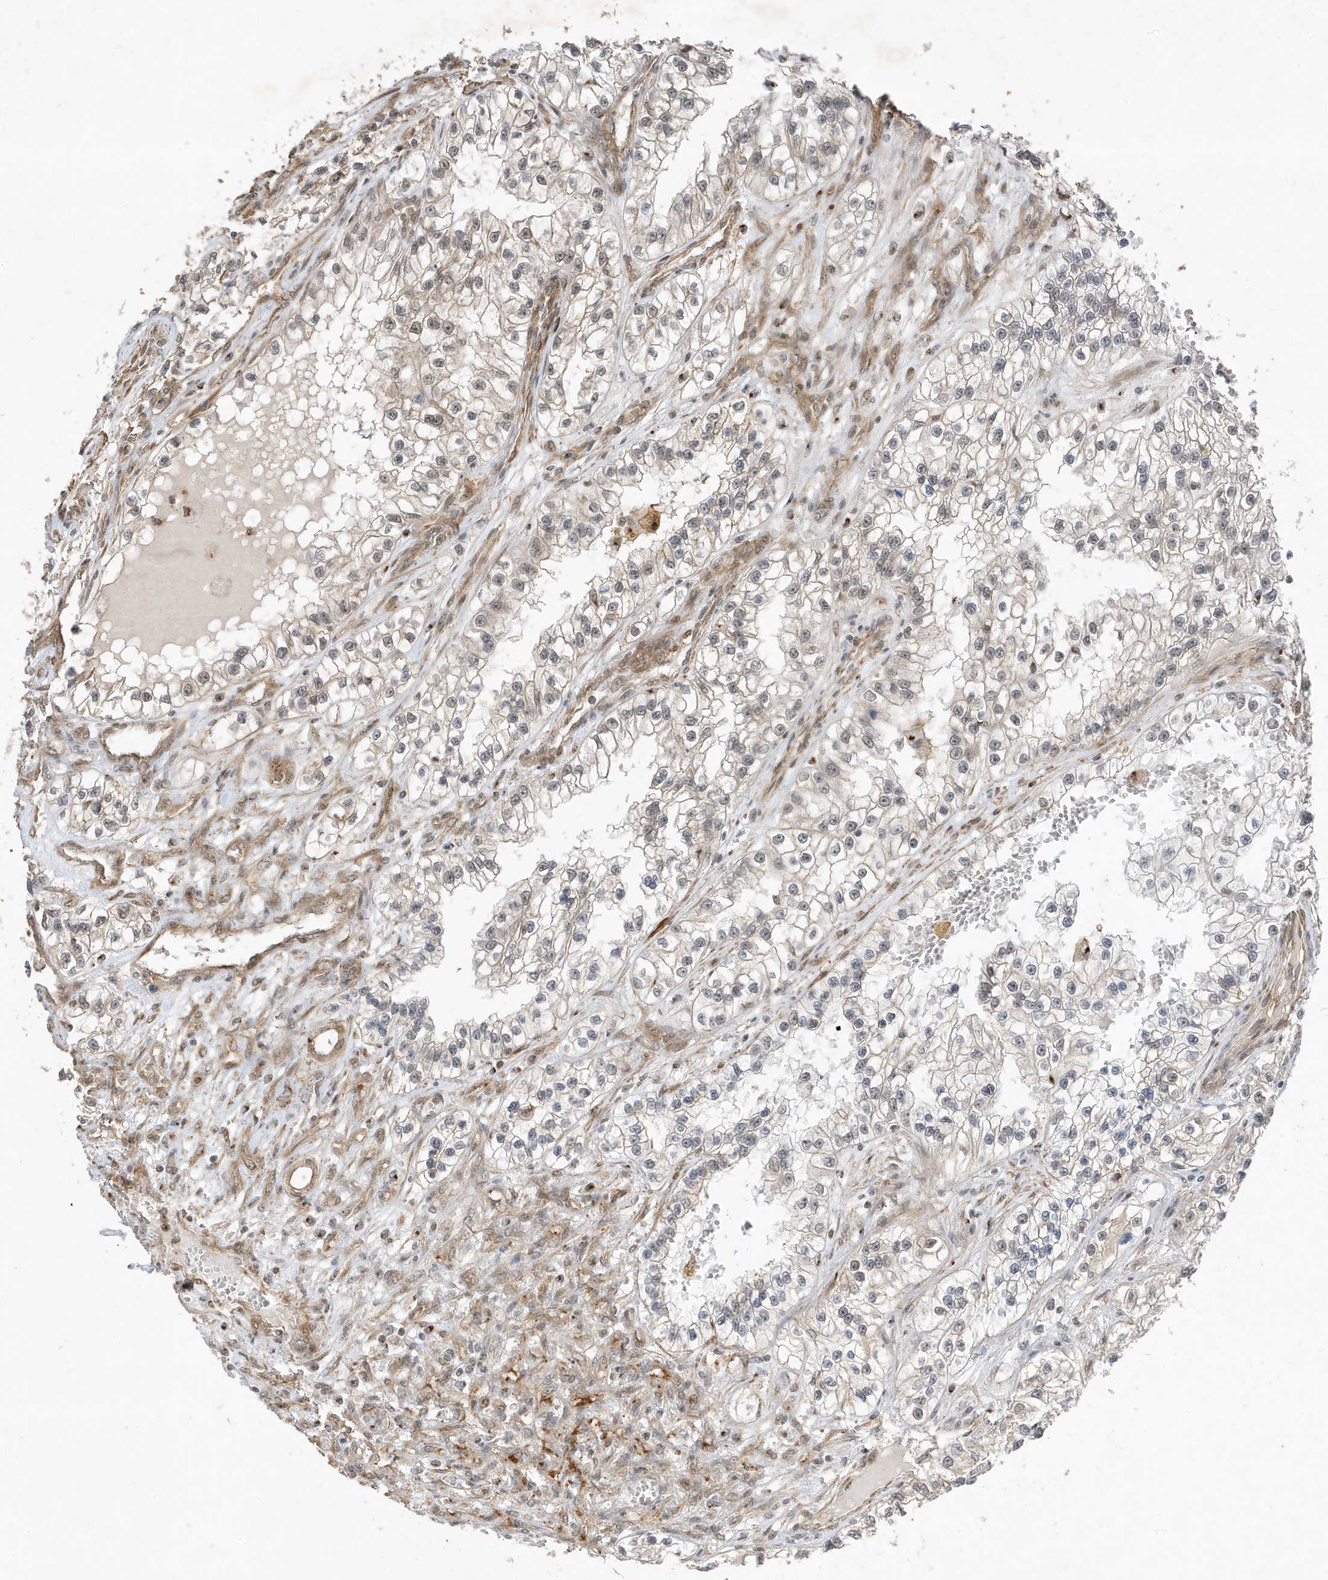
{"staining": {"intensity": "weak", "quantity": "<25%", "location": "cytoplasmic/membranous"}, "tissue": "renal cancer", "cell_type": "Tumor cells", "image_type": "cancer", "snomed": [{"axis": "morphology", "description": "Adenocarcinoma, NOS"}, {"axis": "topography", "description": "Kidney"}], "caption": "Immunohistochemistry of renal cancer (adenocarcinoma) demonstrates no positivity in tumor cells.", "gene": "MAST3", "patient": {"sex": "female", "age": 57}}